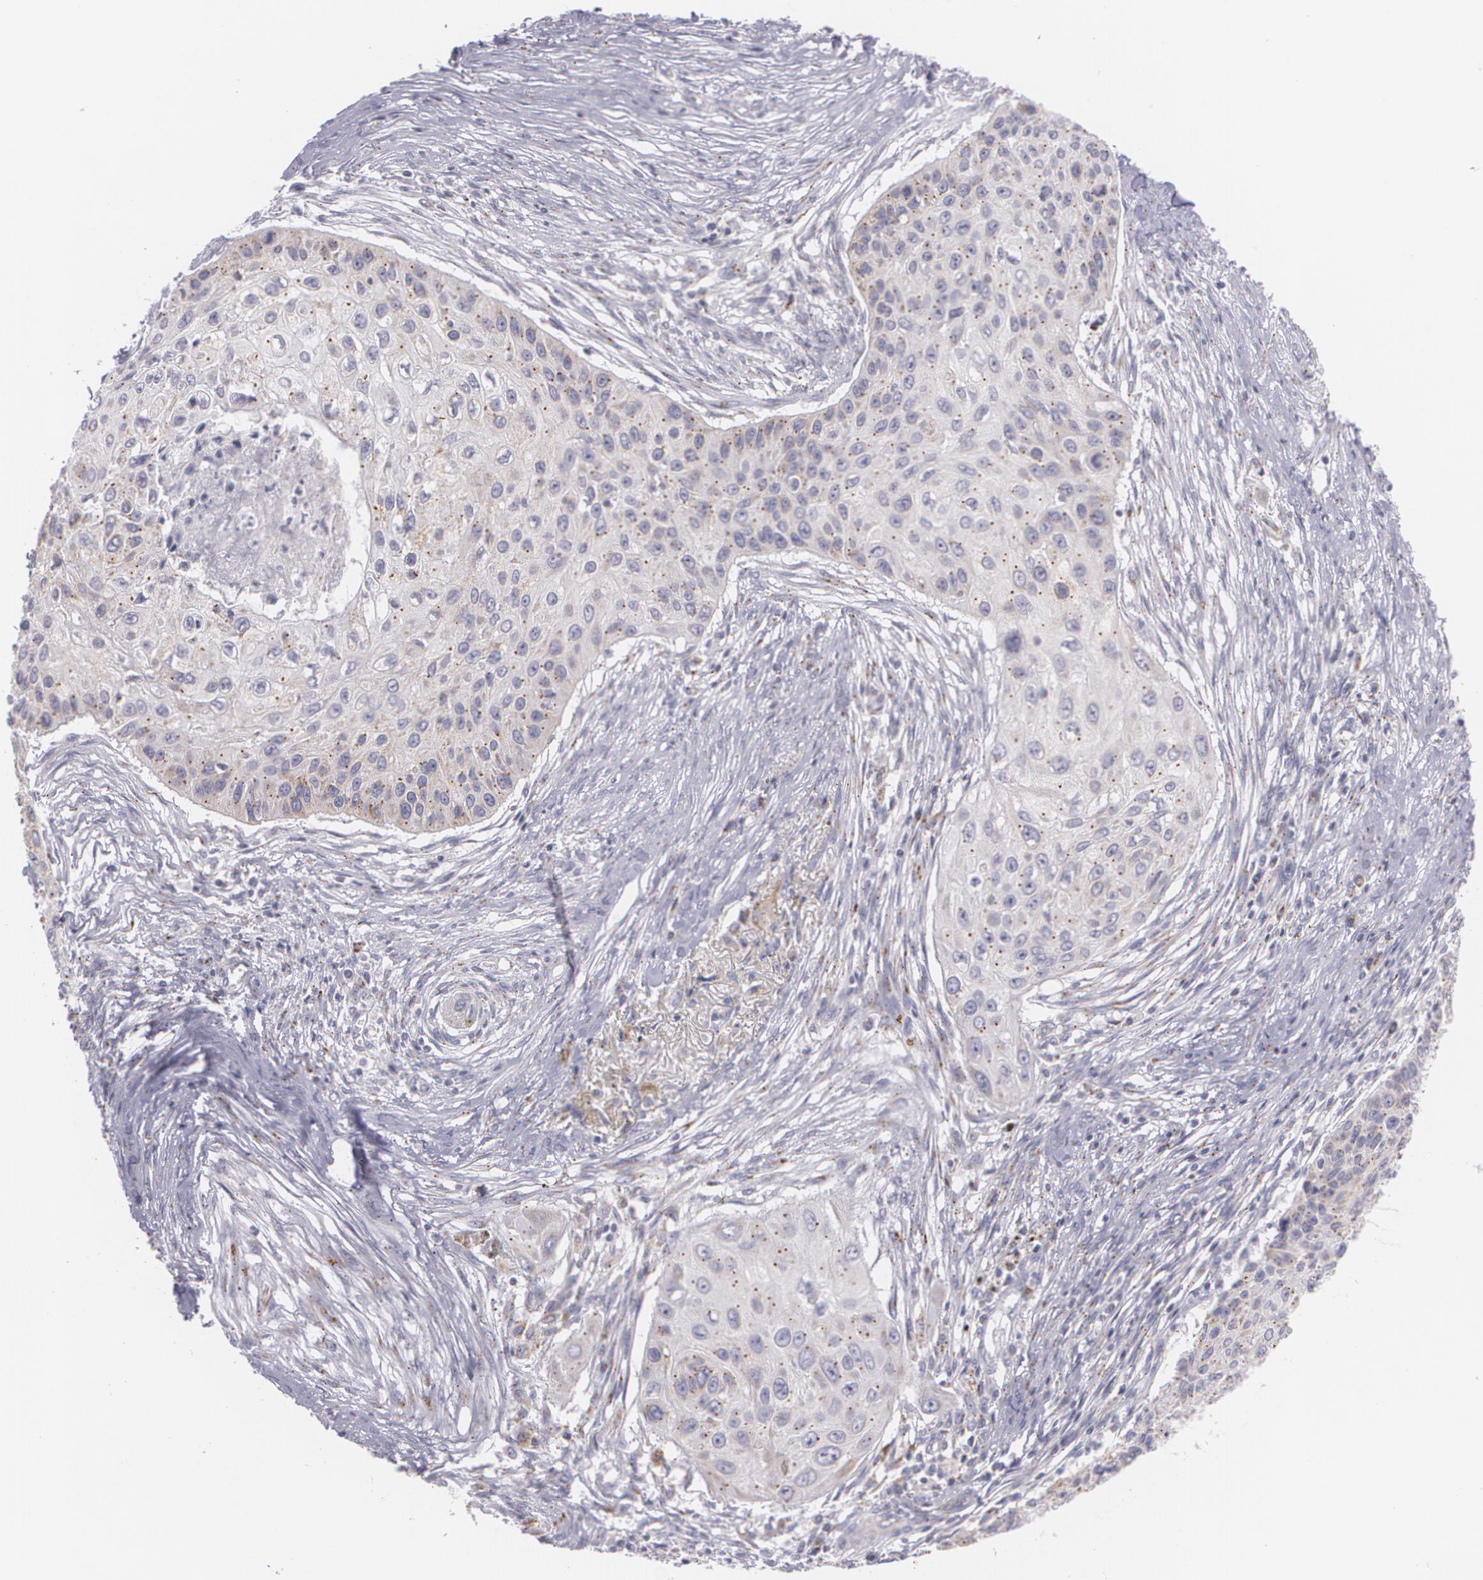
{"staining": {"intensity": "weak", "quantity": ">75%", "location": "cytoplasmic/membranous"}, "tissue": "lung cancer", "cell_type": "Tumor cells", "image_type": "cancer", "snomed": [{"axis": "morphology", "description": "Squamous cell carcinoma, NOS"}, {"axis": "topography", "description": "Lung"}], "caption": "Immunohistochemical staining of human lung squamous cell carcinoma demonstrates low levels of weak cytoplasmic/membranous protein positivity in about >75% of tumor cells.", "gene": "CILK1", "patient": {"sex": "male", "age": 71}}